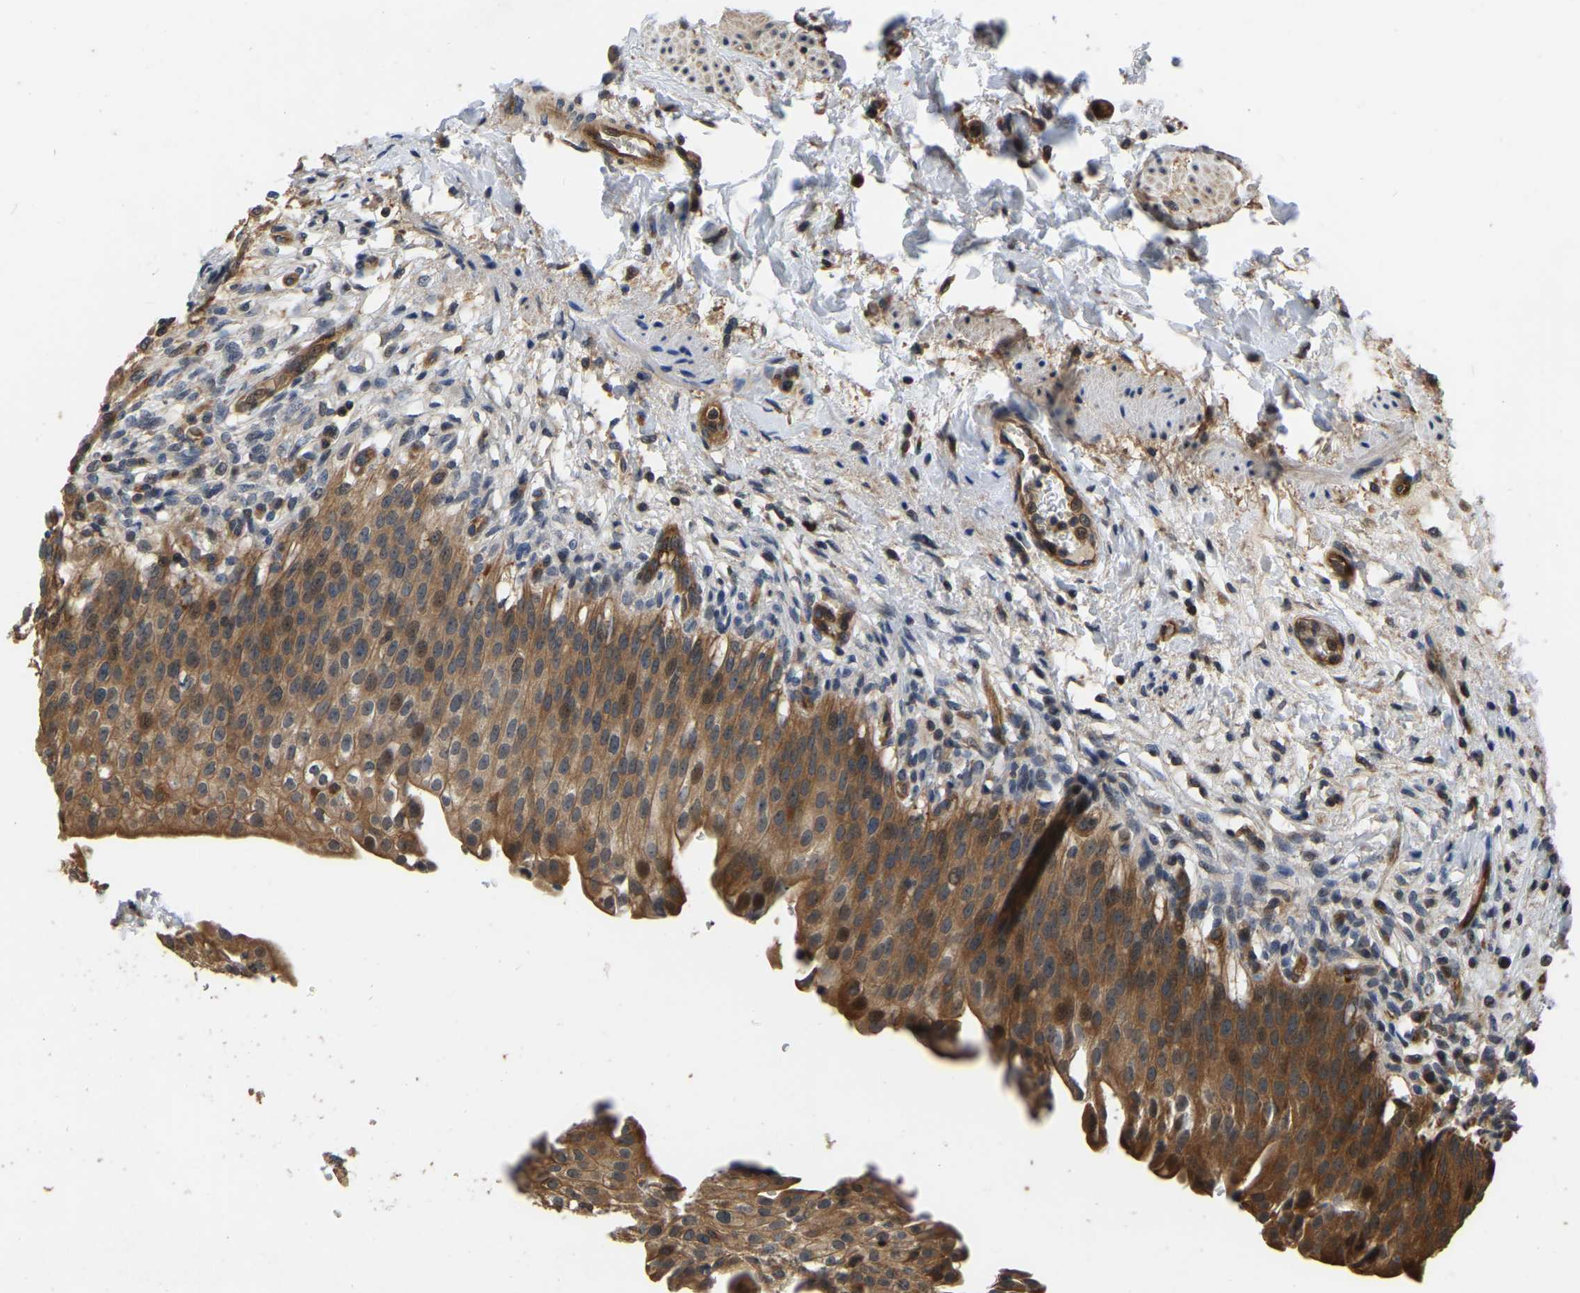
{"staining": {"intensity": "strong", "quantity": ">75%", "location": "cytoplasmic/membranous"}, "tissue": "urinary bladder", "cell_type": "Urothelial cells", "image_type": "normal", "snomed": [{"axis": "morphology", "description": "Normal tissue, NOS"}, {"axis": "topography", "description": "Urinary bladder"}], "caption": "DAB immunohistochemical staining of unremarkable urinary bladder displays strong cytoplasmic/membranous protein positivity in approximately >75% of urothelial cells. The staining is performed using DAB (3,3'-diaminobenzidine) brown chromogen to label protein expression. The nuclei are counter-stained blue using hematoxylin.", "gene": "GARS1", "patient": {"sex": "female", "age": 60}}